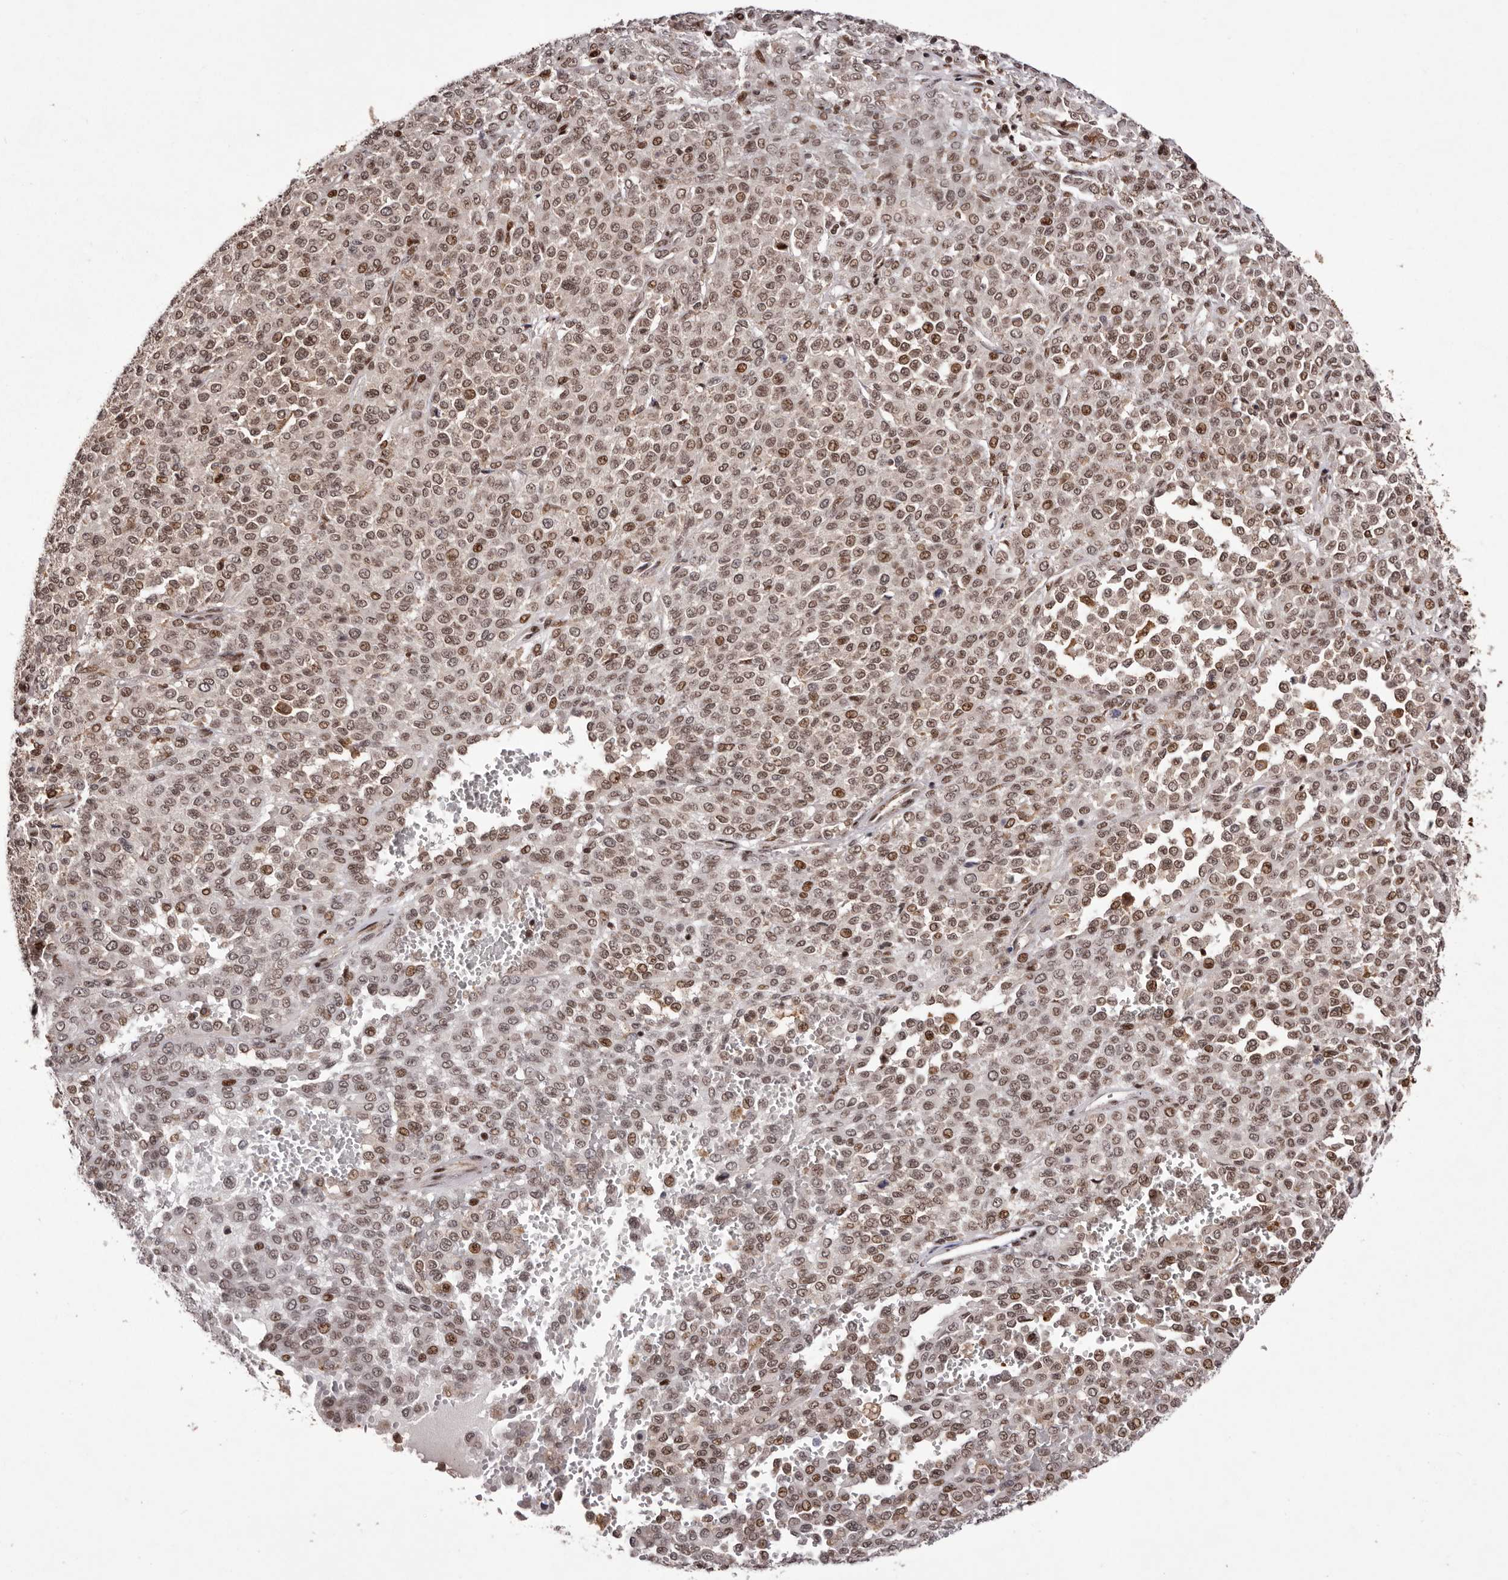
{"staining": {"intensity": "moderate", "quantity": ">75%", "location": "nuclear"}, "tissue": "melanoma", "cell_type": "Tumor cells", "image_type": "cancer", "snomed": [{"axis": "morphology", "description": "Malignant melanoma, Metastatic site"}, {"axis": "topography", "description": "Pancreas"}], "caption": "Protein analysis of melanoma tissue displays moderate nuclear expression in about >75% of tumor cells.", "gene": "FBXO5", "patient": {"sex": "female", "age": 30}}